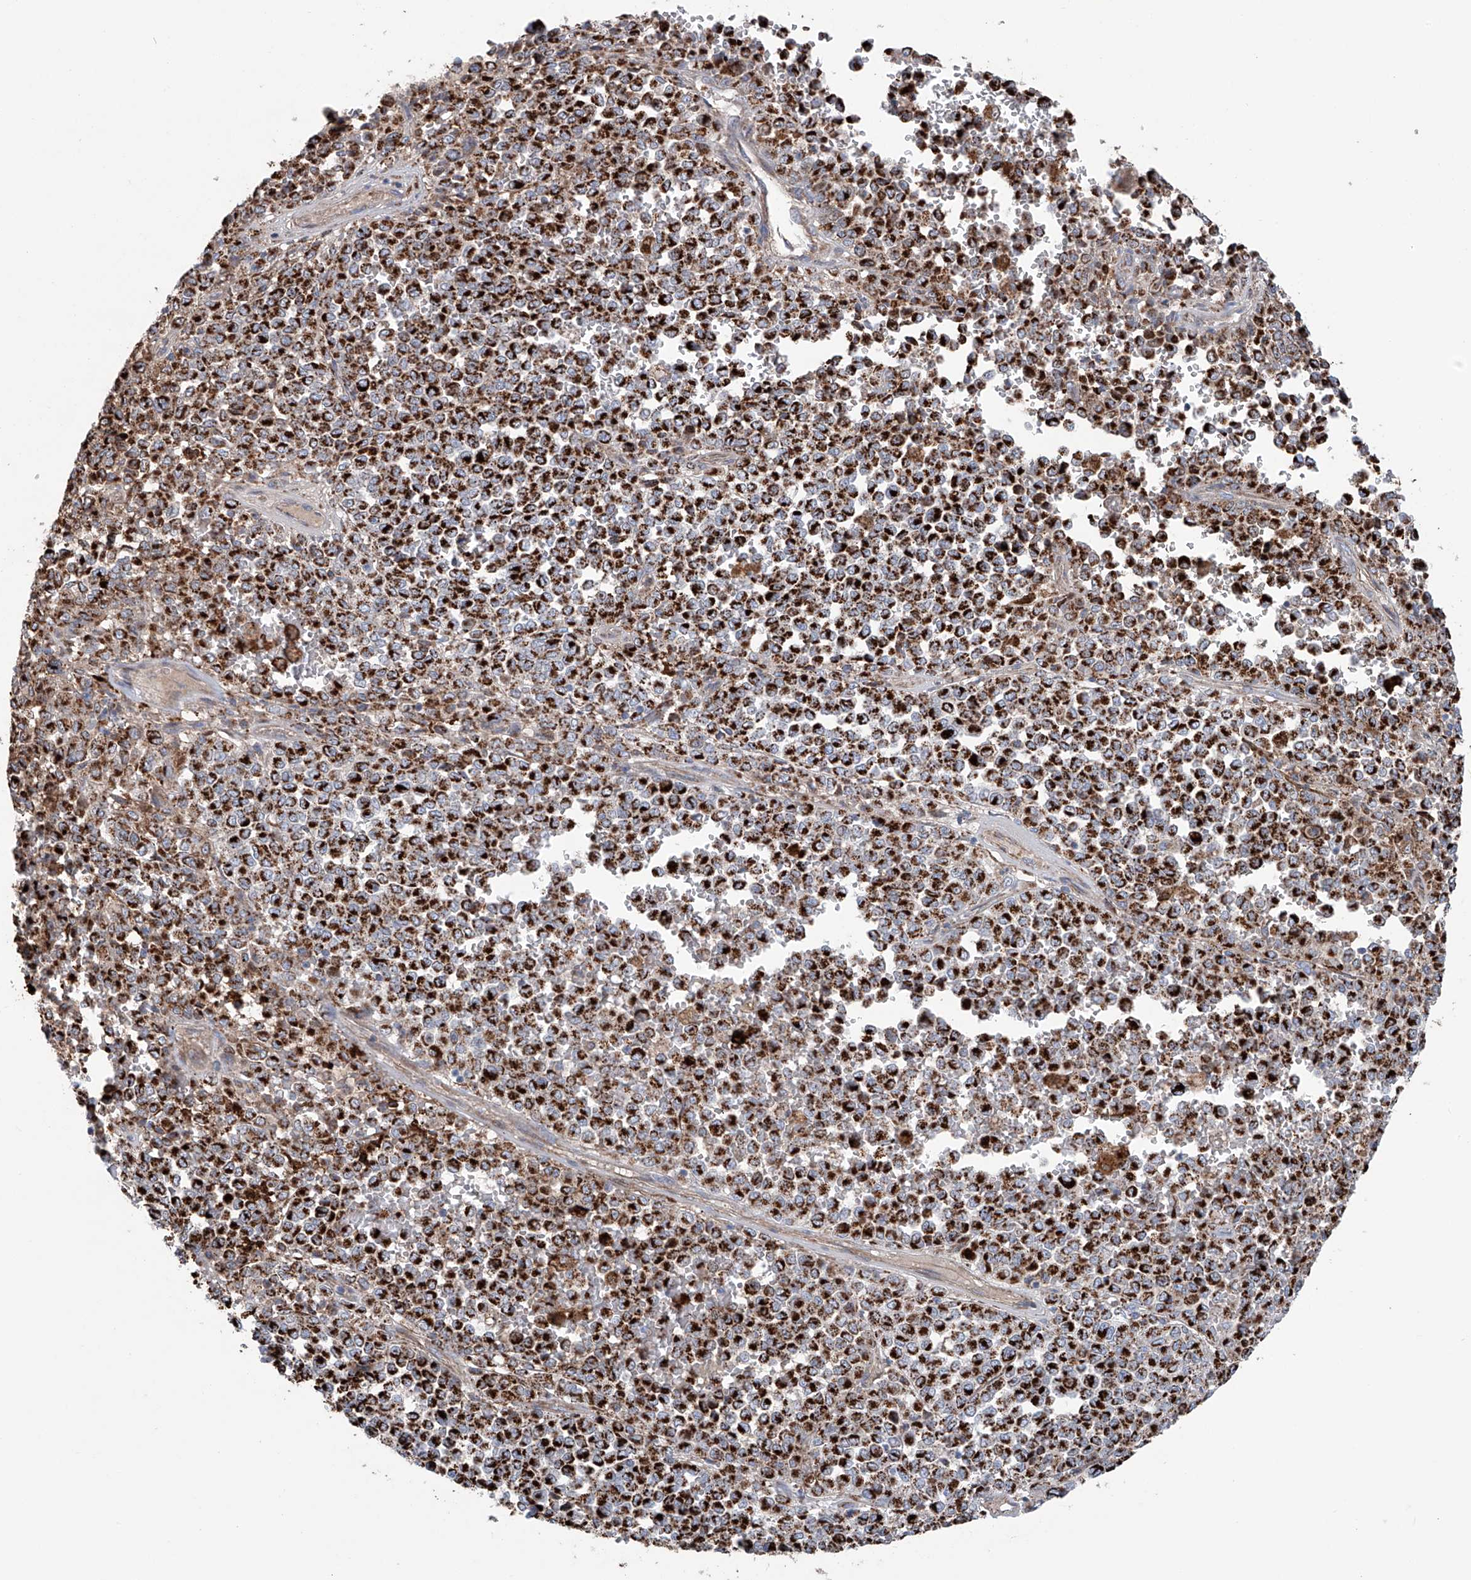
{"staining": {"intensity": "strong", "quantity": ">75%", "location": "cytoplasmic/membranous"}, "tissue": "melanoma", "cell_type": "Tumor cells", "image_type": "cancer", "snomed": [{"axis": "morphology", "description": "Malignant melanoma, Metastatic site"}, {"axis": "topography", "description": "Pancreas"}], "caption": "Human melanoma stained for a protein (brown) reveals strong cytoplasmic/membranous positive expression in about >75% of tumor cells.", "gene": "ALDH6A1", "patient": {"sex": "female", "age": 30}}